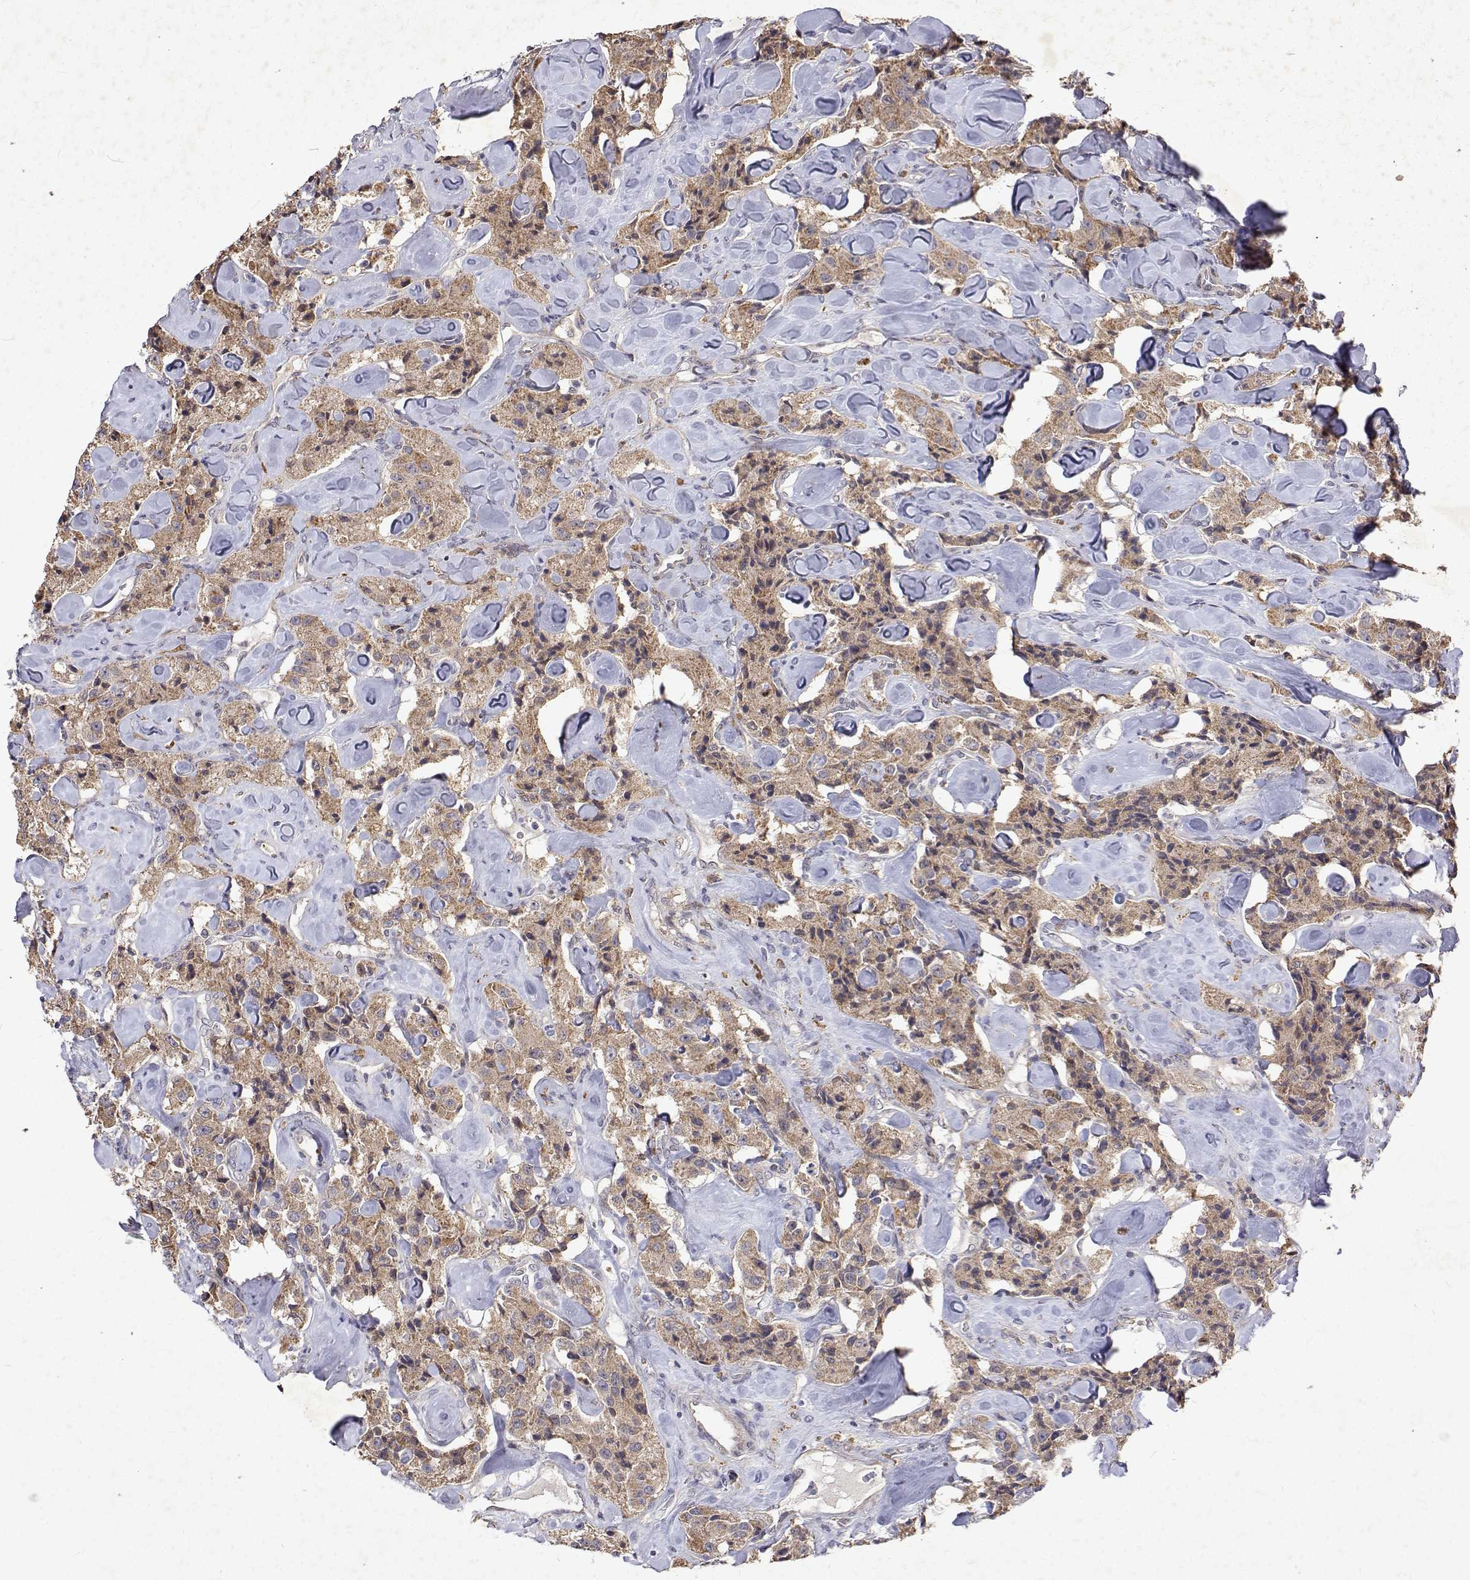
{"staining": {"intensity": "weak", "quantity": ">75%", "location": "cytoplasmic/membranous"}, "tissue": "carcinoid", "cell_type": "Tumor cells", "image_type": "cancer", "snomed": [{"axis": "morphology", "description": "Carcinoid, malignant, NOS"}, {"axis": "topography", "description": "Pancreas"}], "caption": "Immunohistochemistry (IHC) staining of carcinoid (malignant), which reveals low levels of weak cytoplasmic/membranous staining in about >75% of tumor cells indicating weak cytoplasmic/membranous protein staining. The staining was performed using DAB (3,3'-diaminobenzidine) (brown) for protein detection and nuclei were counterstained in hematoxylin (blue).", "gene": "ALKBH8", "patient": {"sex": "male", "age": 41}}